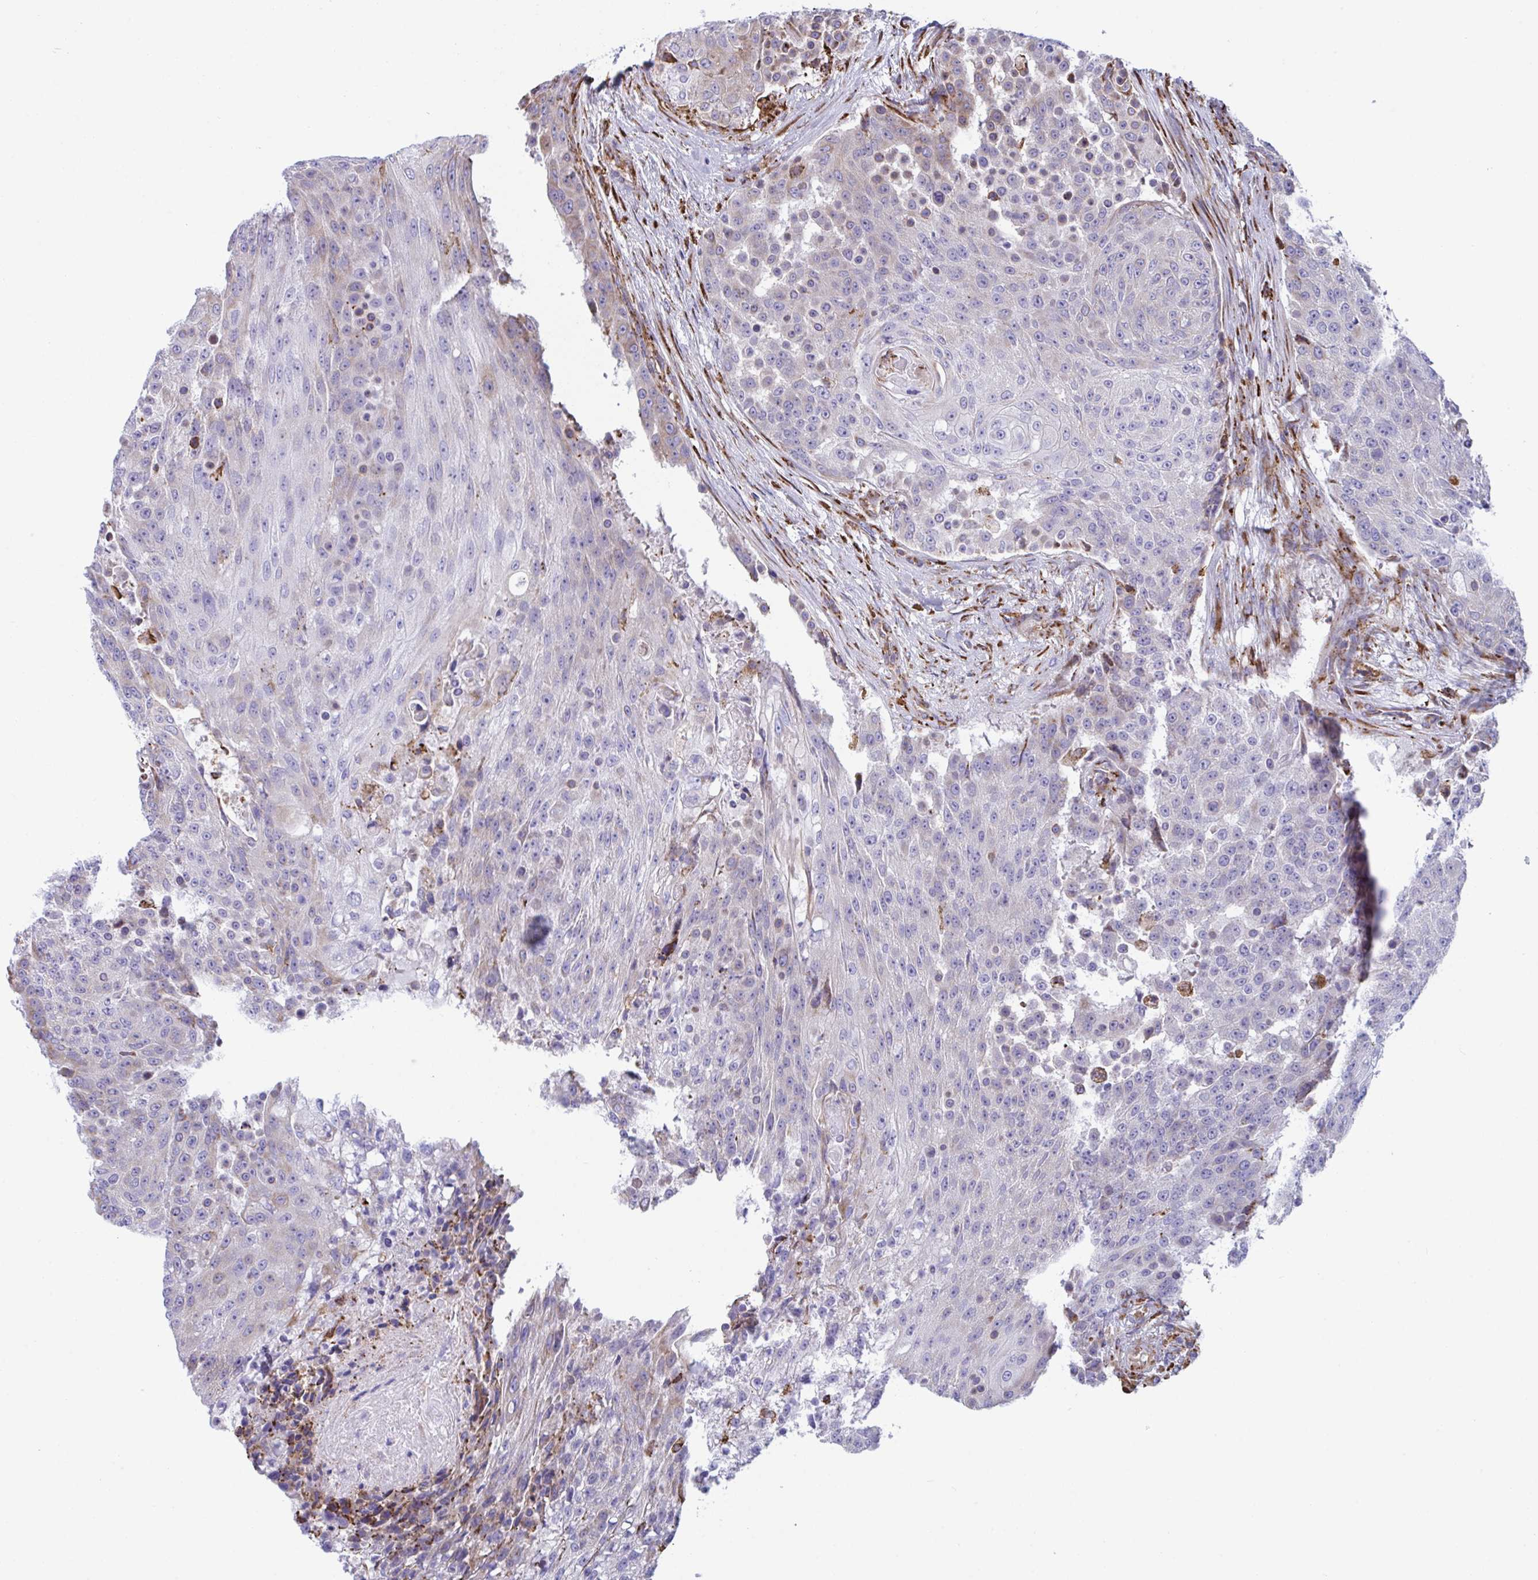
{"staining": {"intensity": "weak", "quantity": "<25%", "location": "cytoplasmic/membranous"}, "tissue": "urothelial cancer", "cell_type": "Tumor cells", "image_type": "cancer", "snomed": [{"axis": "morphology", "description": "Urothelial carcinoma, High grade"}, {"axis": "topography", "description": "Urinary bladder"}], "caption": "This micrograph is of urothelial carcinoma (high-grade) stained with immunohistochemistry to label a protein in brown with the nuclei are counter-stained blue. There is no staining in tumor cells.", "gene": "PEAK3", "patient": {"sex": "female", "age": 63}}